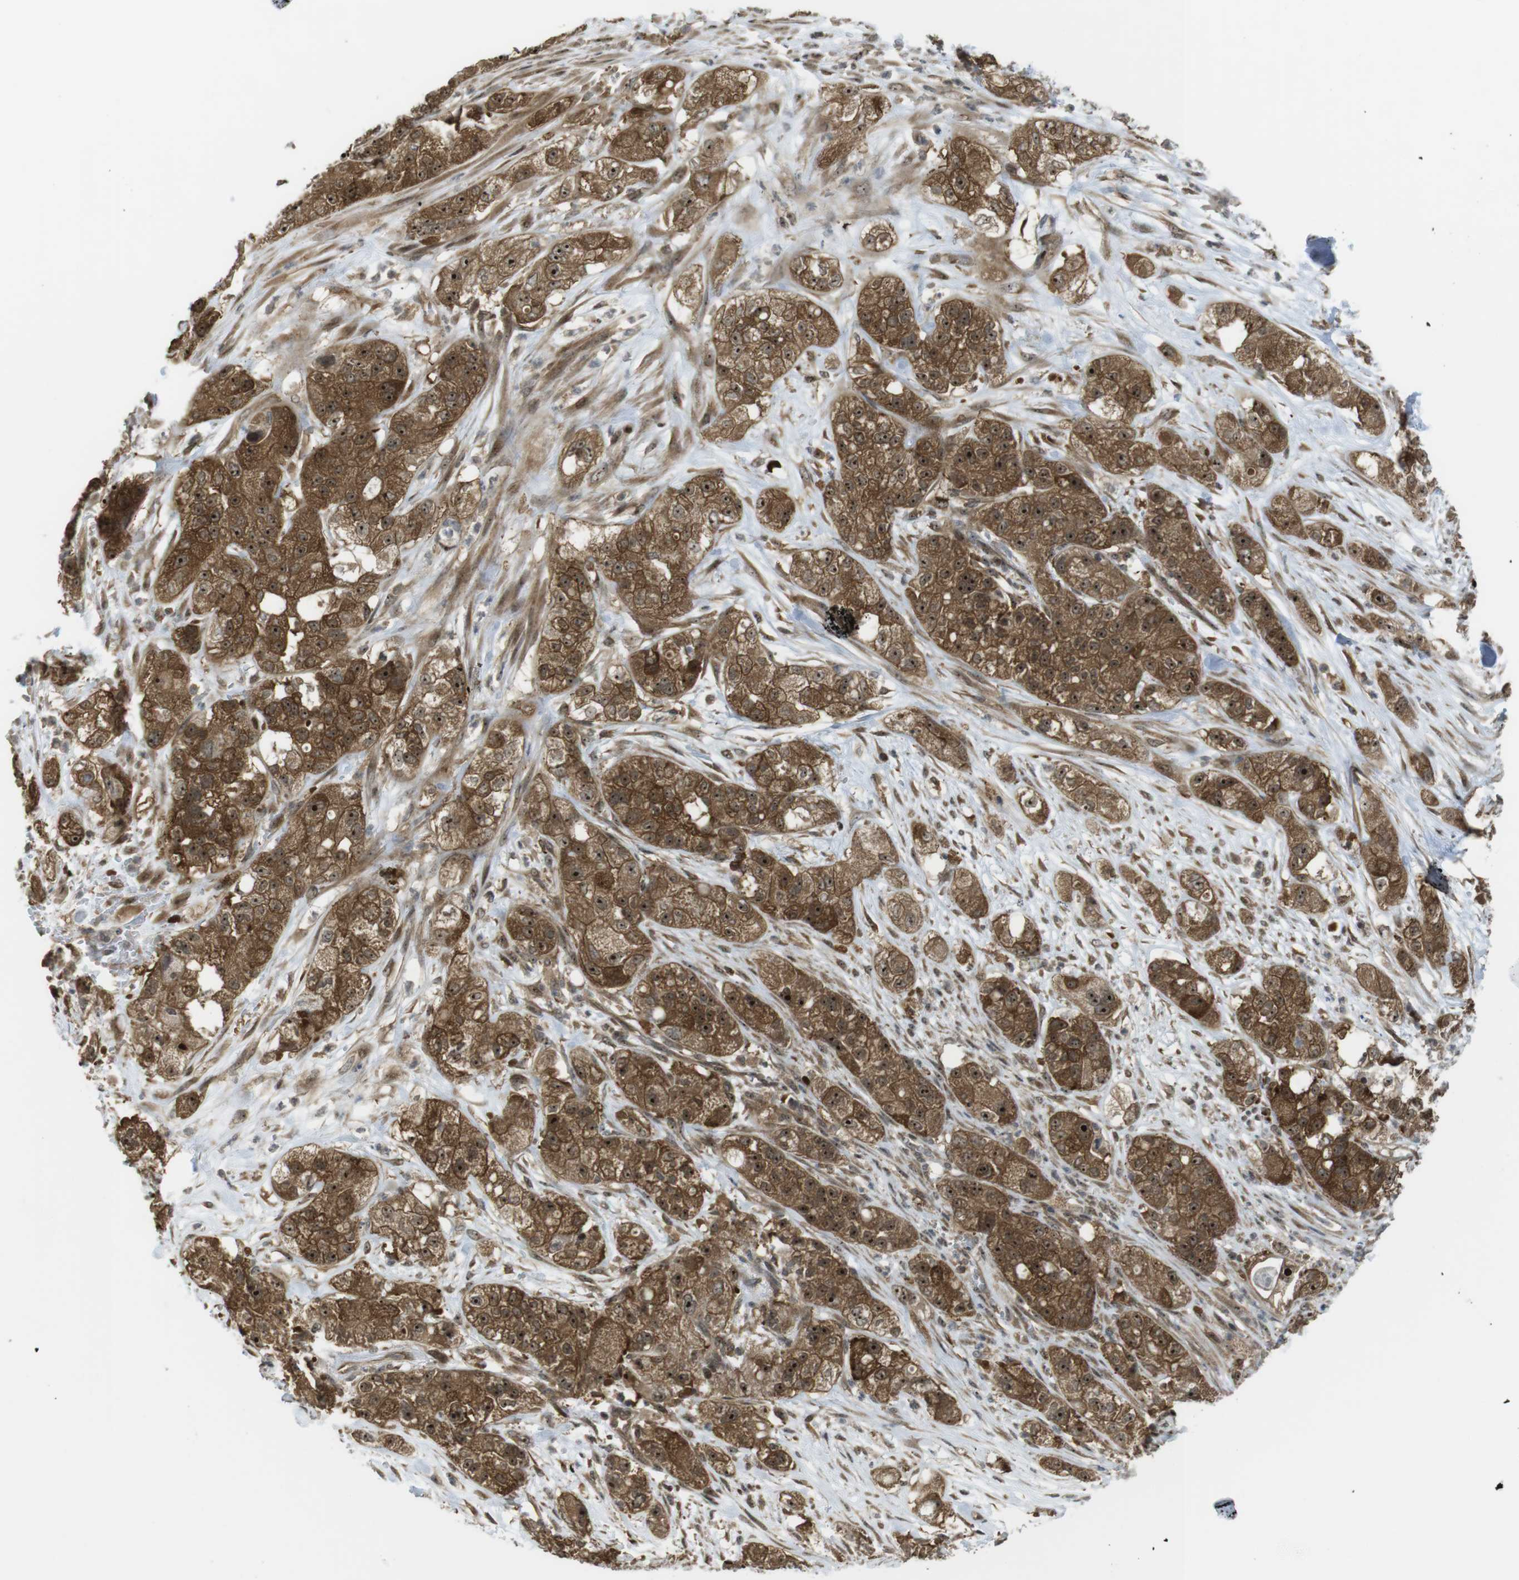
{"staining": {"intensity": "strong", "quantity": ">75%", "location": "cytoplasmic/membranous,nuclear"}, "tissue": "pancreatic cancer", "cell_type": "Tumor cells", "image_type": "cancer", "snomed": [{"axis": "morphology", "description": "Adenocarcinoma, NOS"}, {"axis": "topography", "description": "Pancreas"}], "caption": "Immunohistochemistry (IHC) micrograph of neoplastic tissue: human pancreatic adenocarcinoma stained using immunohistochemistry reveals high levels of strong protein expression localized specifically in the cytoplasmic/membranous and nuclear of tumor cells, appearing as a cytoplasmic/membranous and nuclear brown color.", "gene": "CC2D1A", "patient": {"sex": "female", "age": 78}}